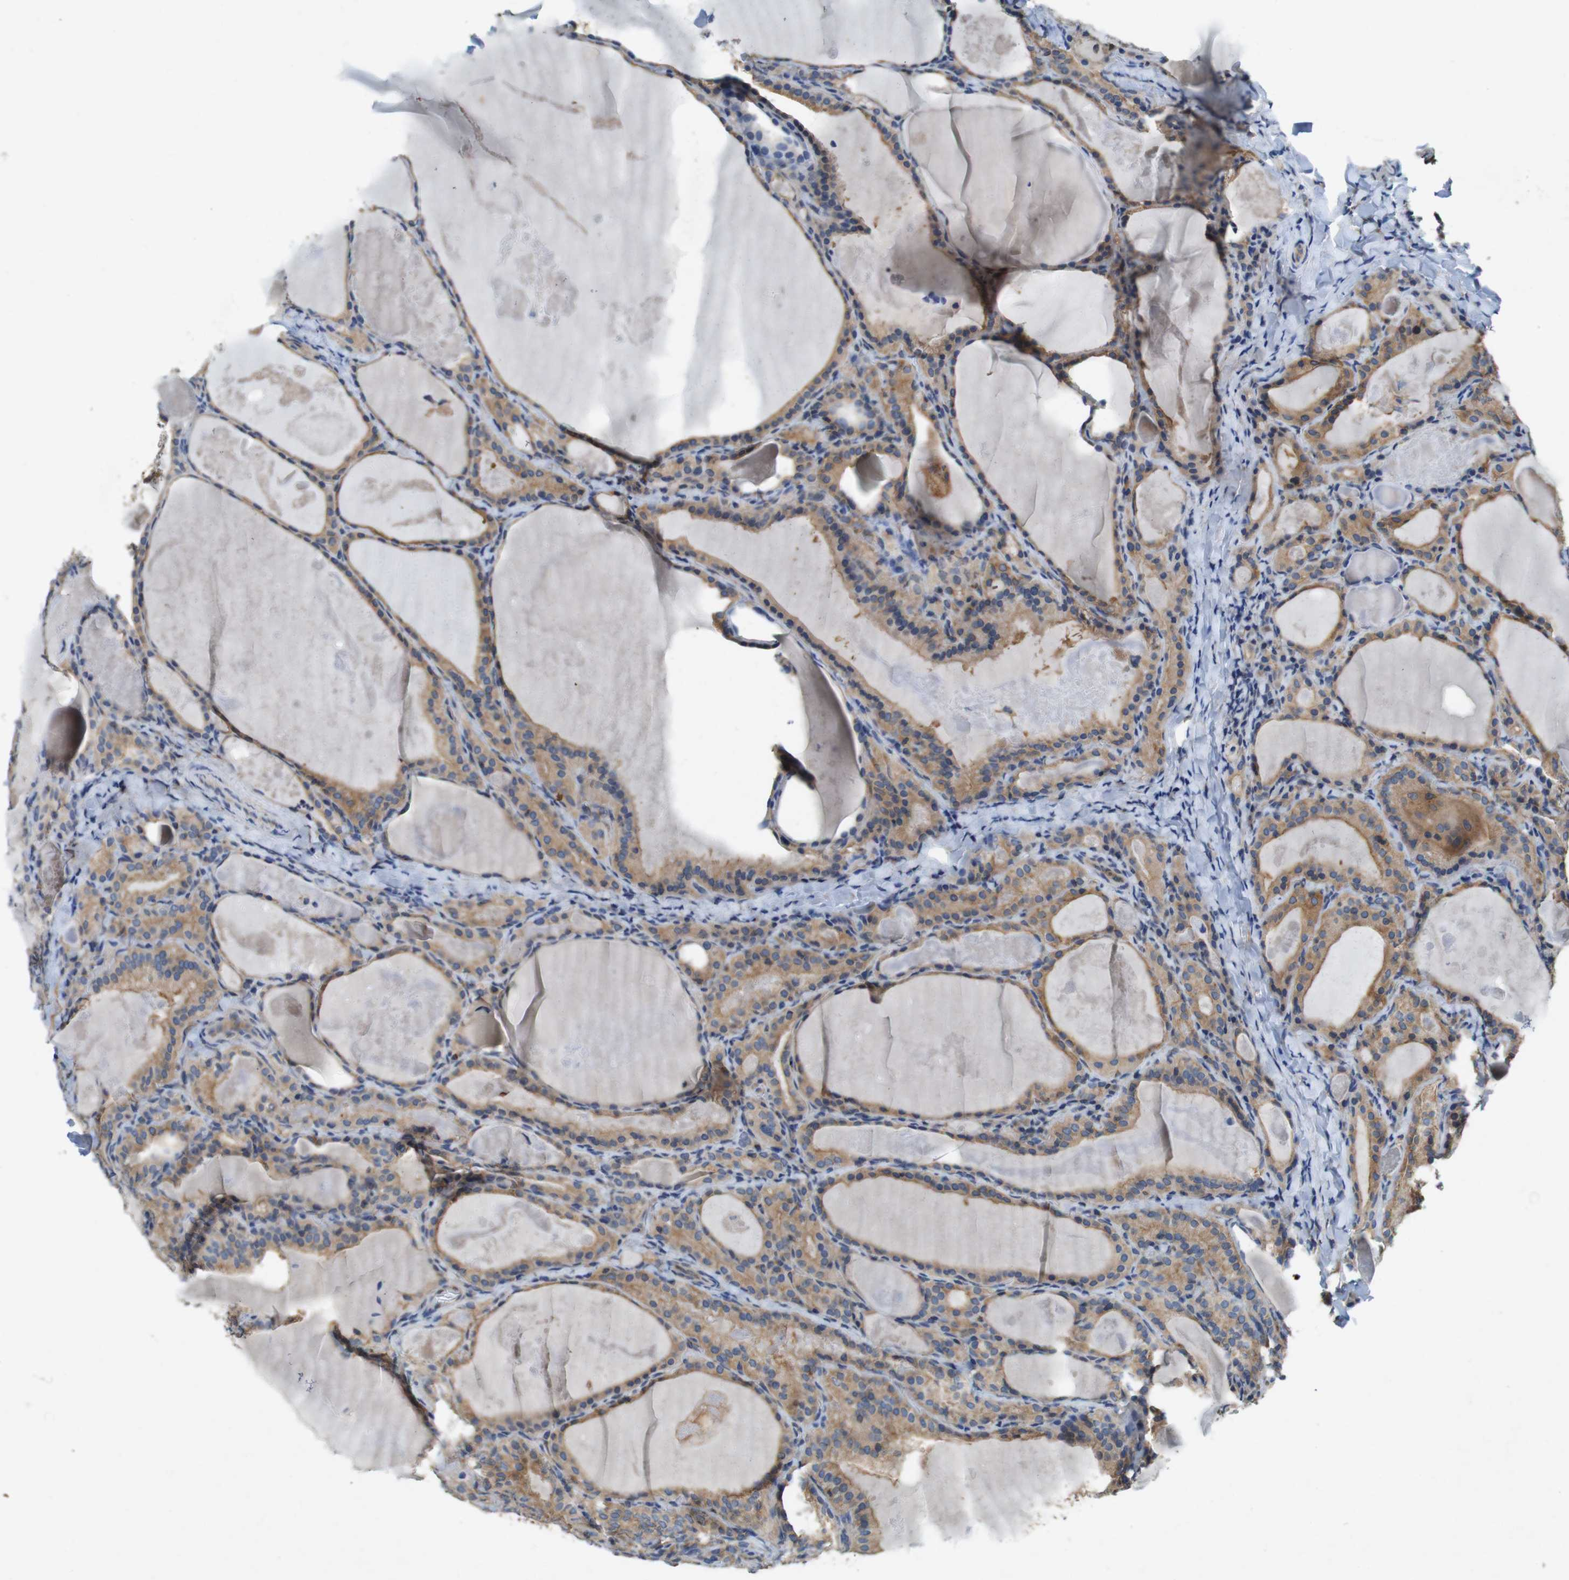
{"staining": {"intensity": "weak", "quantity": ">75%", "location": "cytoplasmic/membranous"}, "tissue": "thyroid cancer", "cell_type": "Tumor cells", "image_type": "cancer", "snomed": [{"axis": "morphology", "description": "Papillary adenocarcinoma, NOS"}, {"axis": "topography", "description": "Thyroid gland"}], "caption": "Tumor cells demonstrate low levels of weak cytoplasmic/membranous expression in about >75% of cells in thyroid papillary adenocarcinoma.", "gene": "DCTN1", "patient": {"sex": "female", "age": 42}}